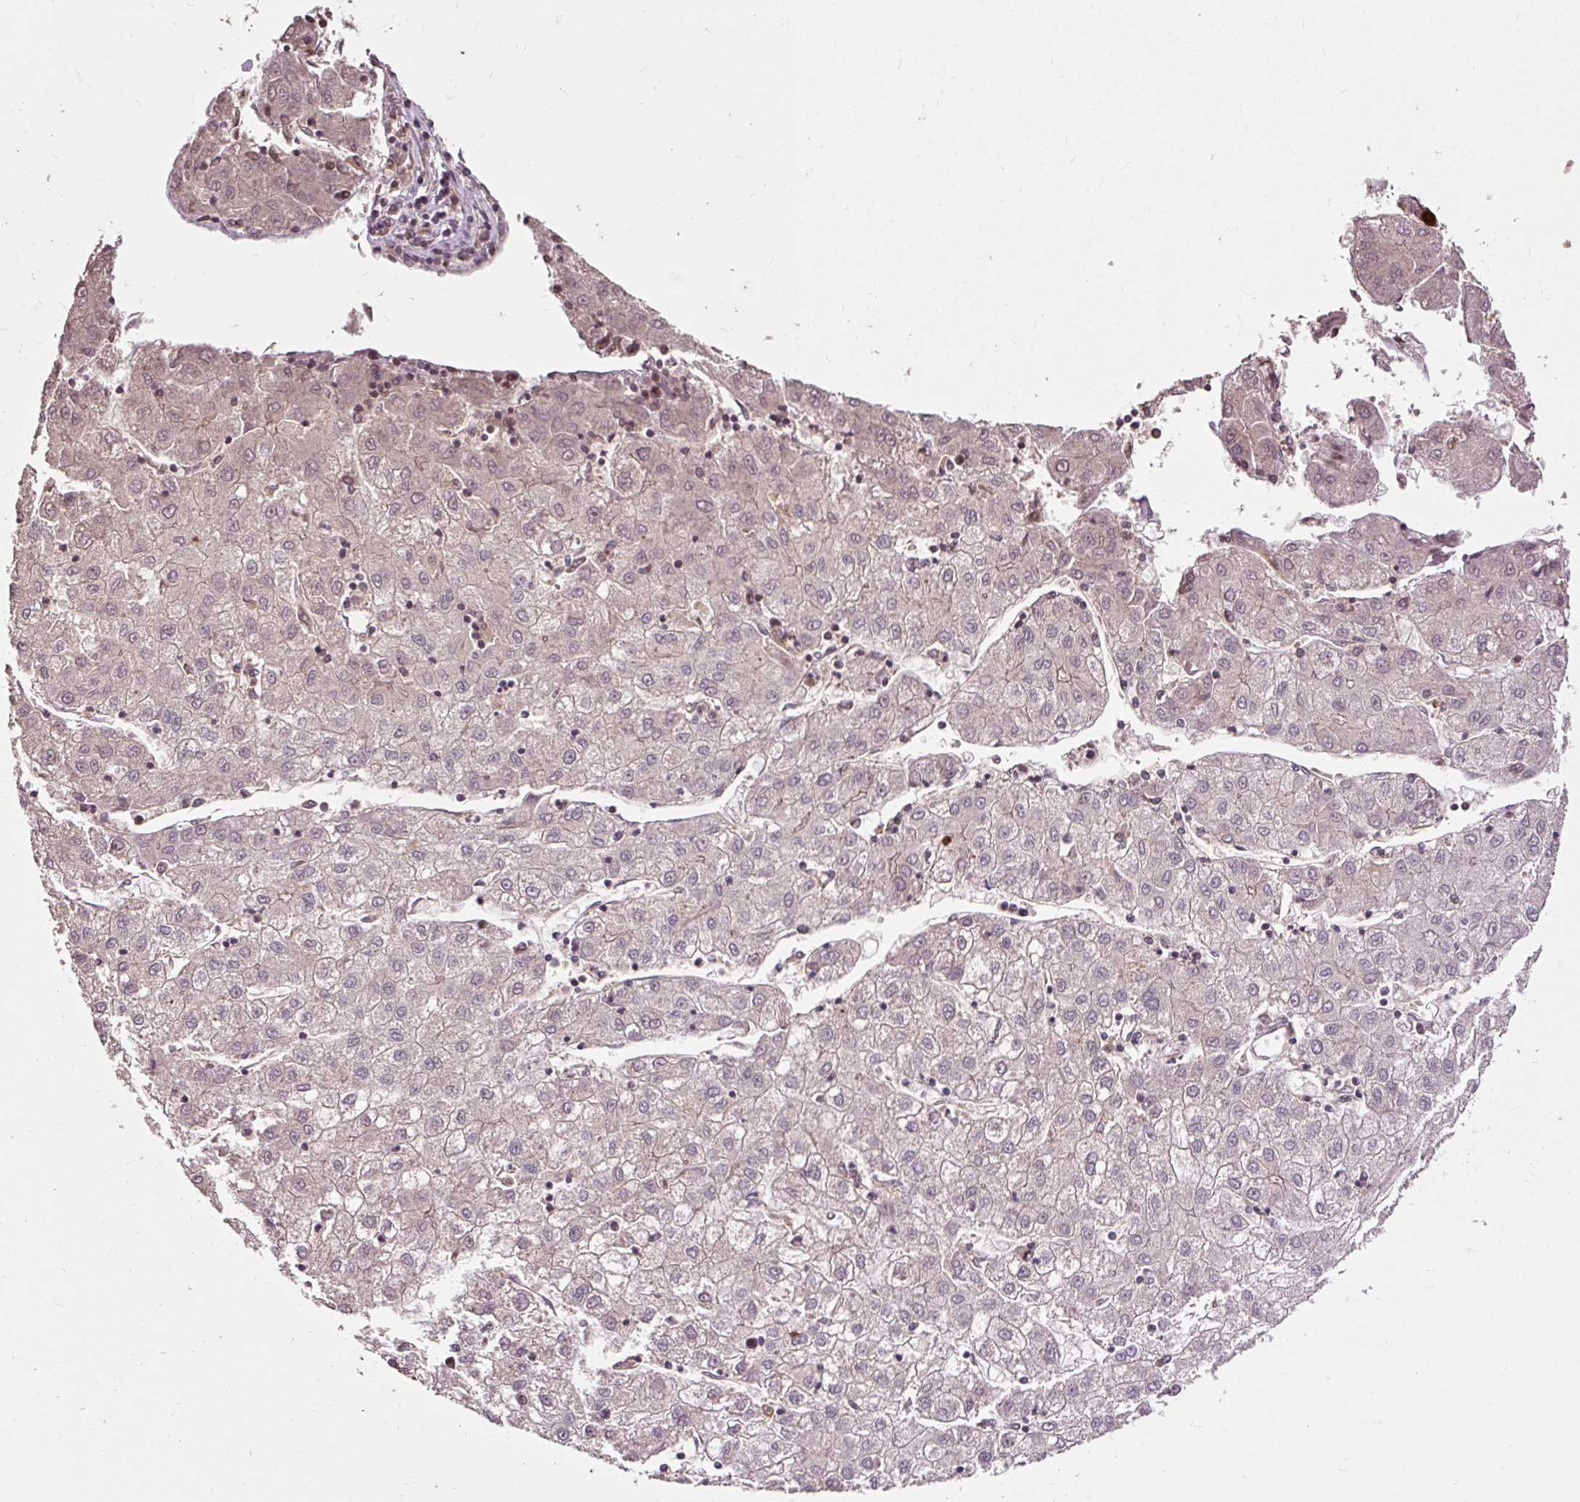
{"staining": {"intensity": "negative", "quantity": "none", "location": "none"}, "tissue": "liver cancer", "cell_type": "Tumor cells", "image_type": "cancer", "snomed": [{"axis": "morphology", "description": "Carcinoma, Hepatocellular, NOS"}, {"axis": "topography", "description": "Liver"}], "caption": "There is no significant expression in tumor cells of liver cancer.", "gene": "MMS19", "patient": {"sex": "male", "age": 72}}